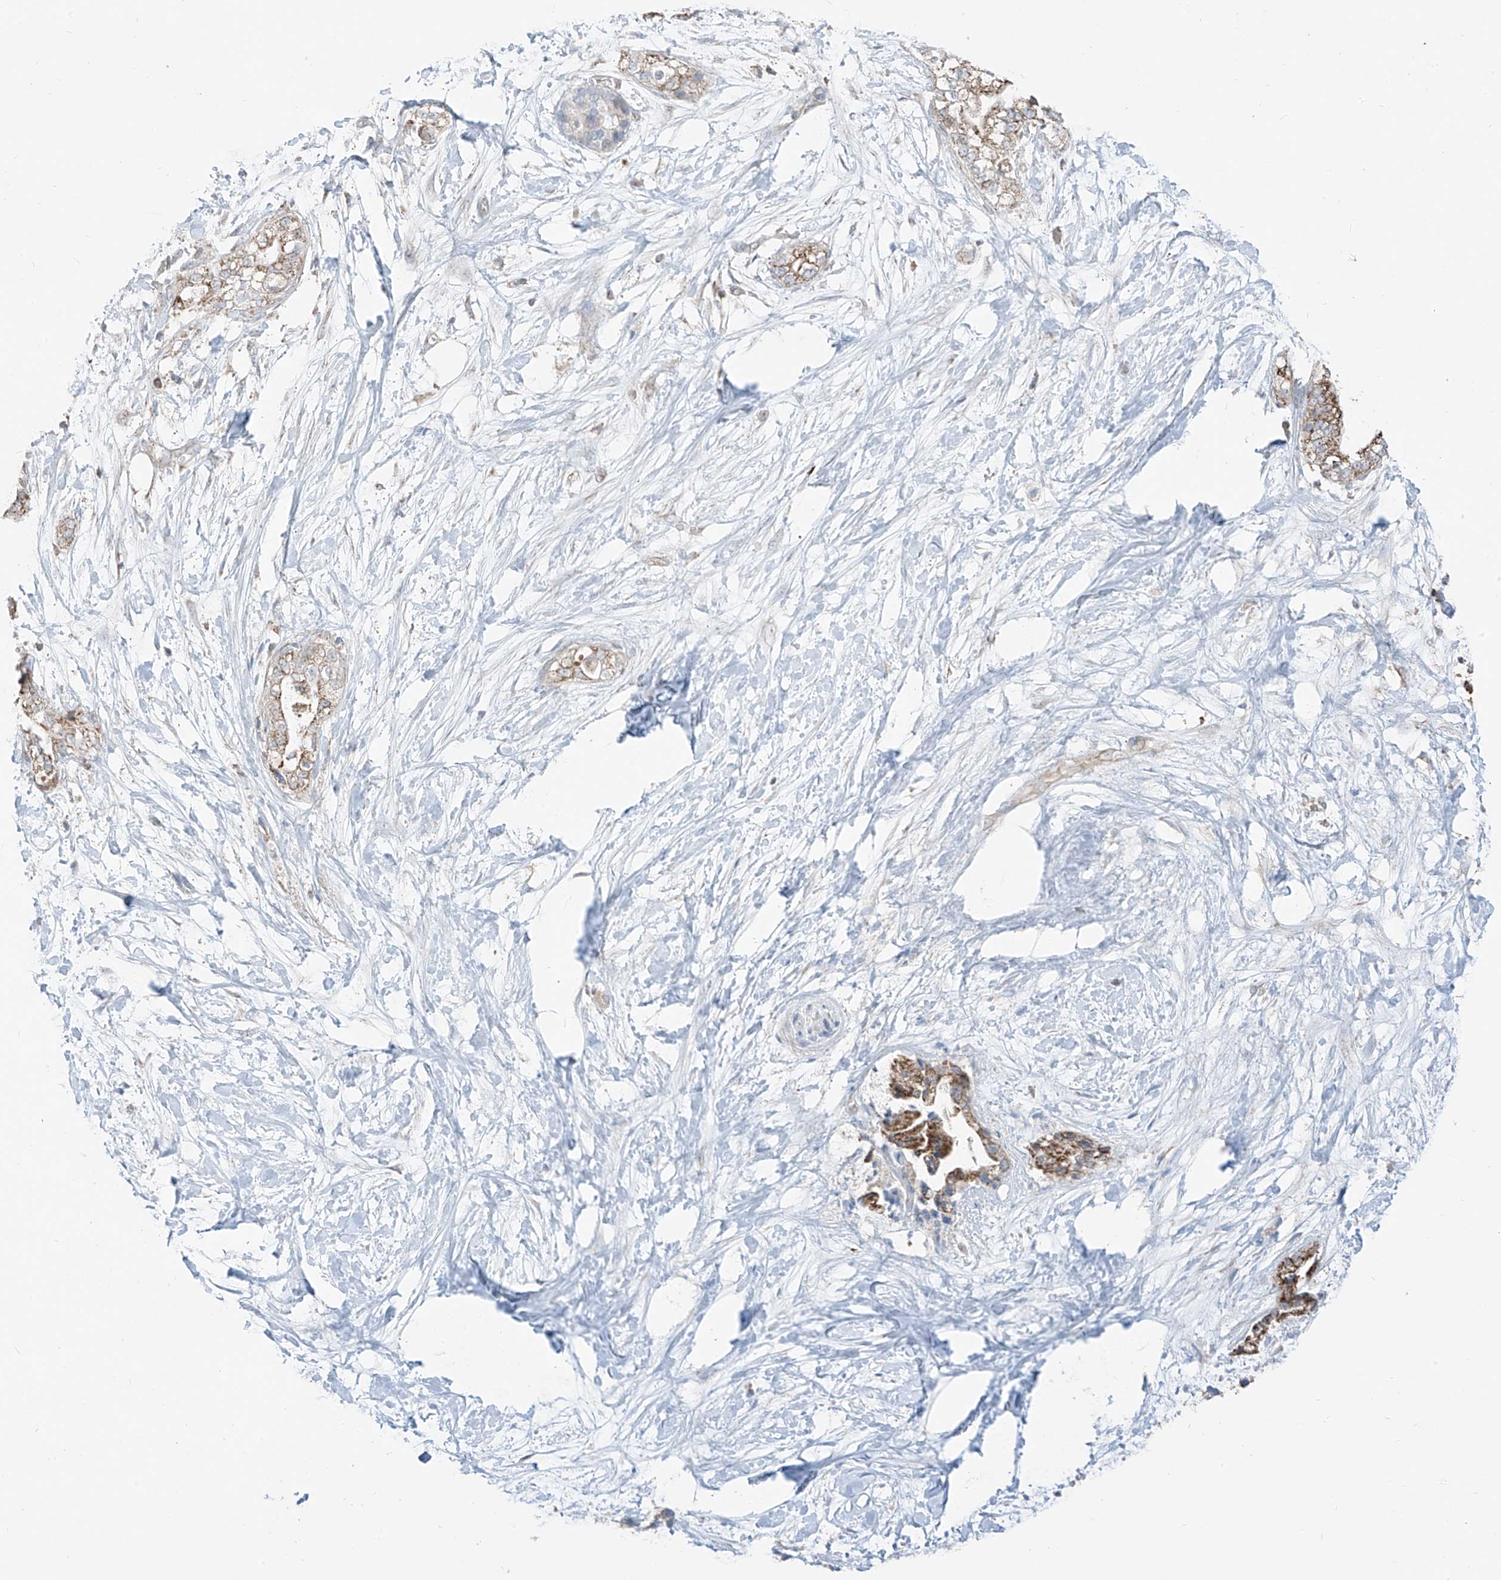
{"staining": {"intensity": "moderate", "quantity": "25%-75%", "location": "cytoplasmic/membranous"}, "tissue": "pancreatic cancer", "cell_type": "Tumor cells", "image_type": "cancer", "snomed": [{"axis": "morphology", "description": "Adenocarcinoma, NOS"}, {"axis": "topography", "description": "Pancreas"}], "caption": "Tumor cells demonstrate medium levels of moderate cytoplasmic/membranous positivity in about 25%-75% of cells in adenocarcinoma (pancreatic).", "gene": "ETHE1", "patient": {"sex": "male", "age": 68}}